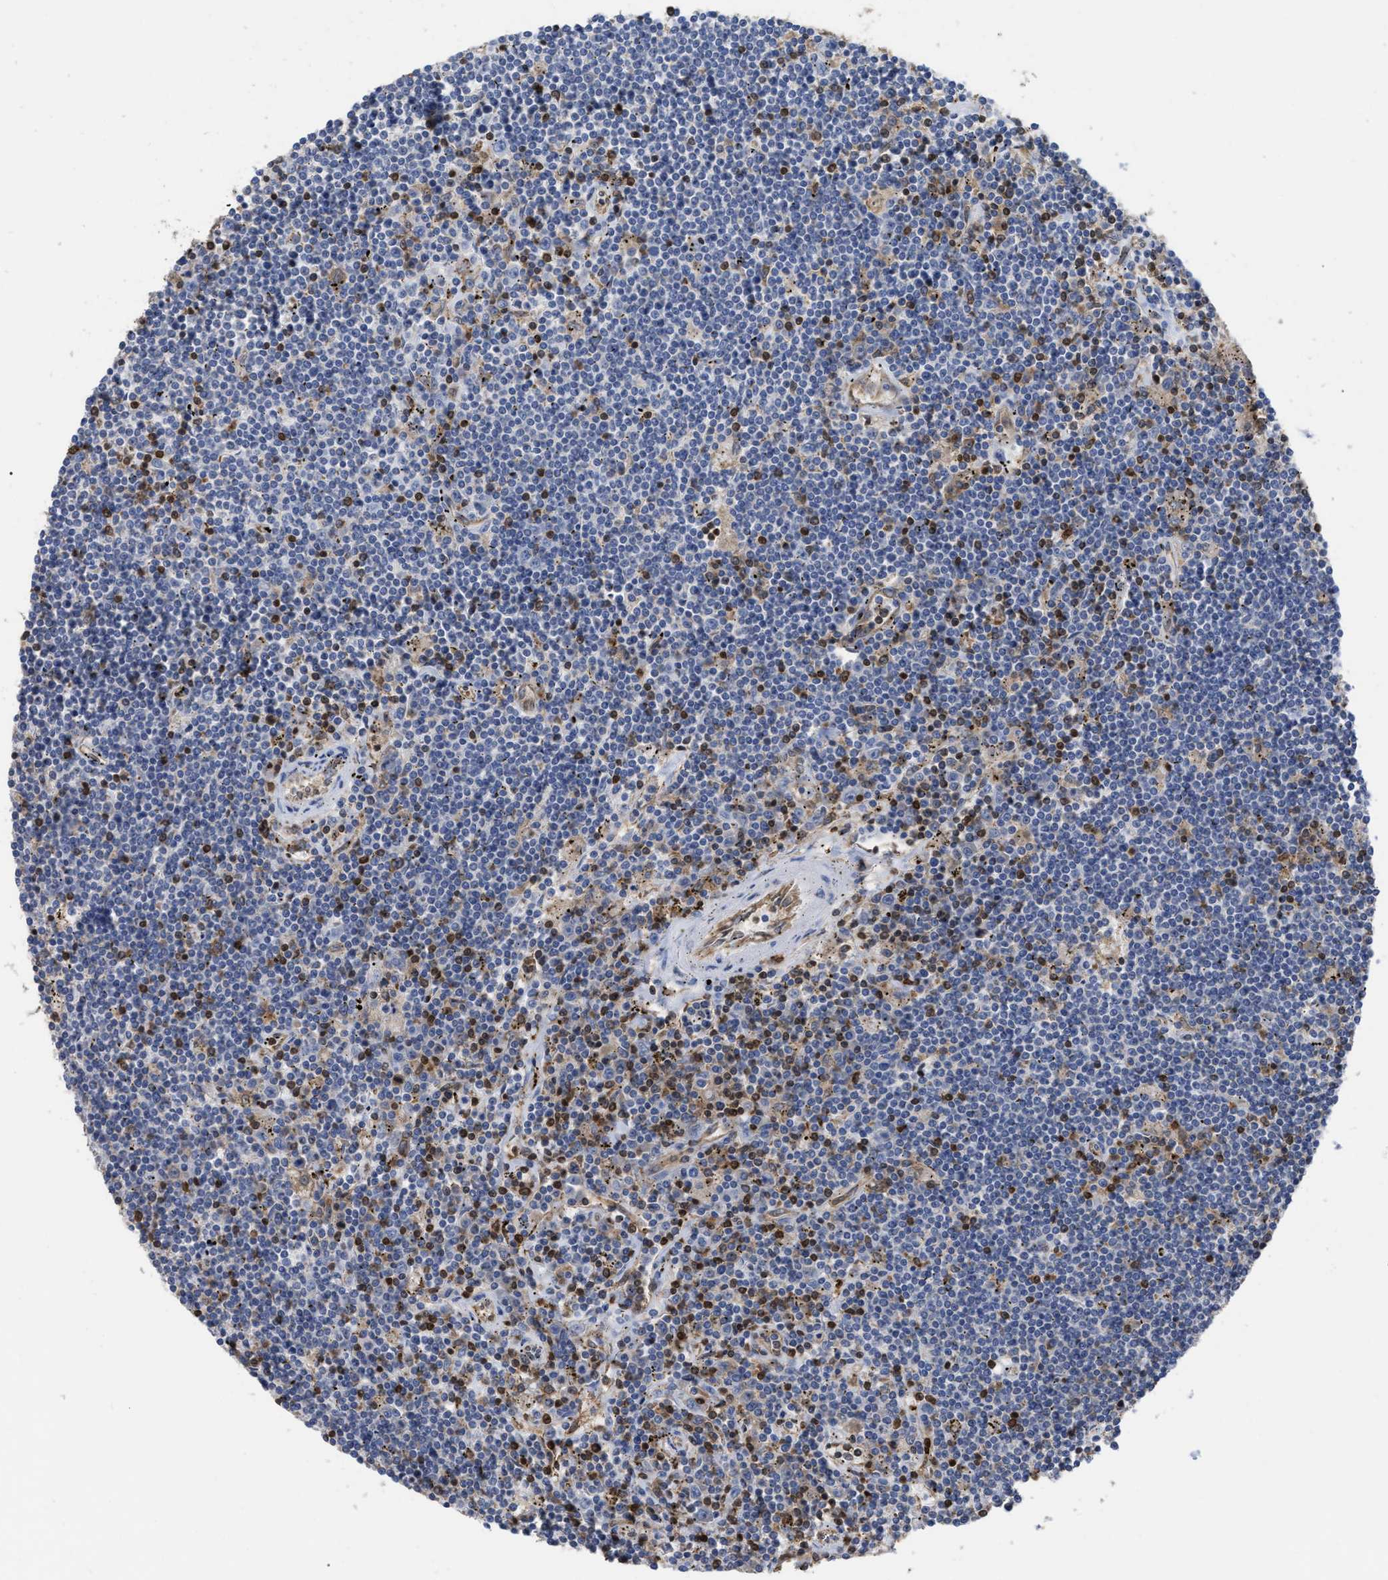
{"staining": {"intensity": "negative", "quantity": "none", "location": "none"}, "tissue": "lymphoma", "cell_type": "Tumor cells", "image_type": "cancer", "snomed": [{"axis": "morphology", "description": "Malignant lymphoma, non-Hodgkin's type, Low grade"}, {"axis": "topography", "description": "Spleen"}], "caption": "Immunohistochemistry histopathology image of human malignant lymphoma, non-Hodgkin's type (low-grade) stained for a protein (brown), which demonstrates no expression in tumor cells.", "gene": "GIMAP4", "patient": {"sex": "male", "age": 76}}